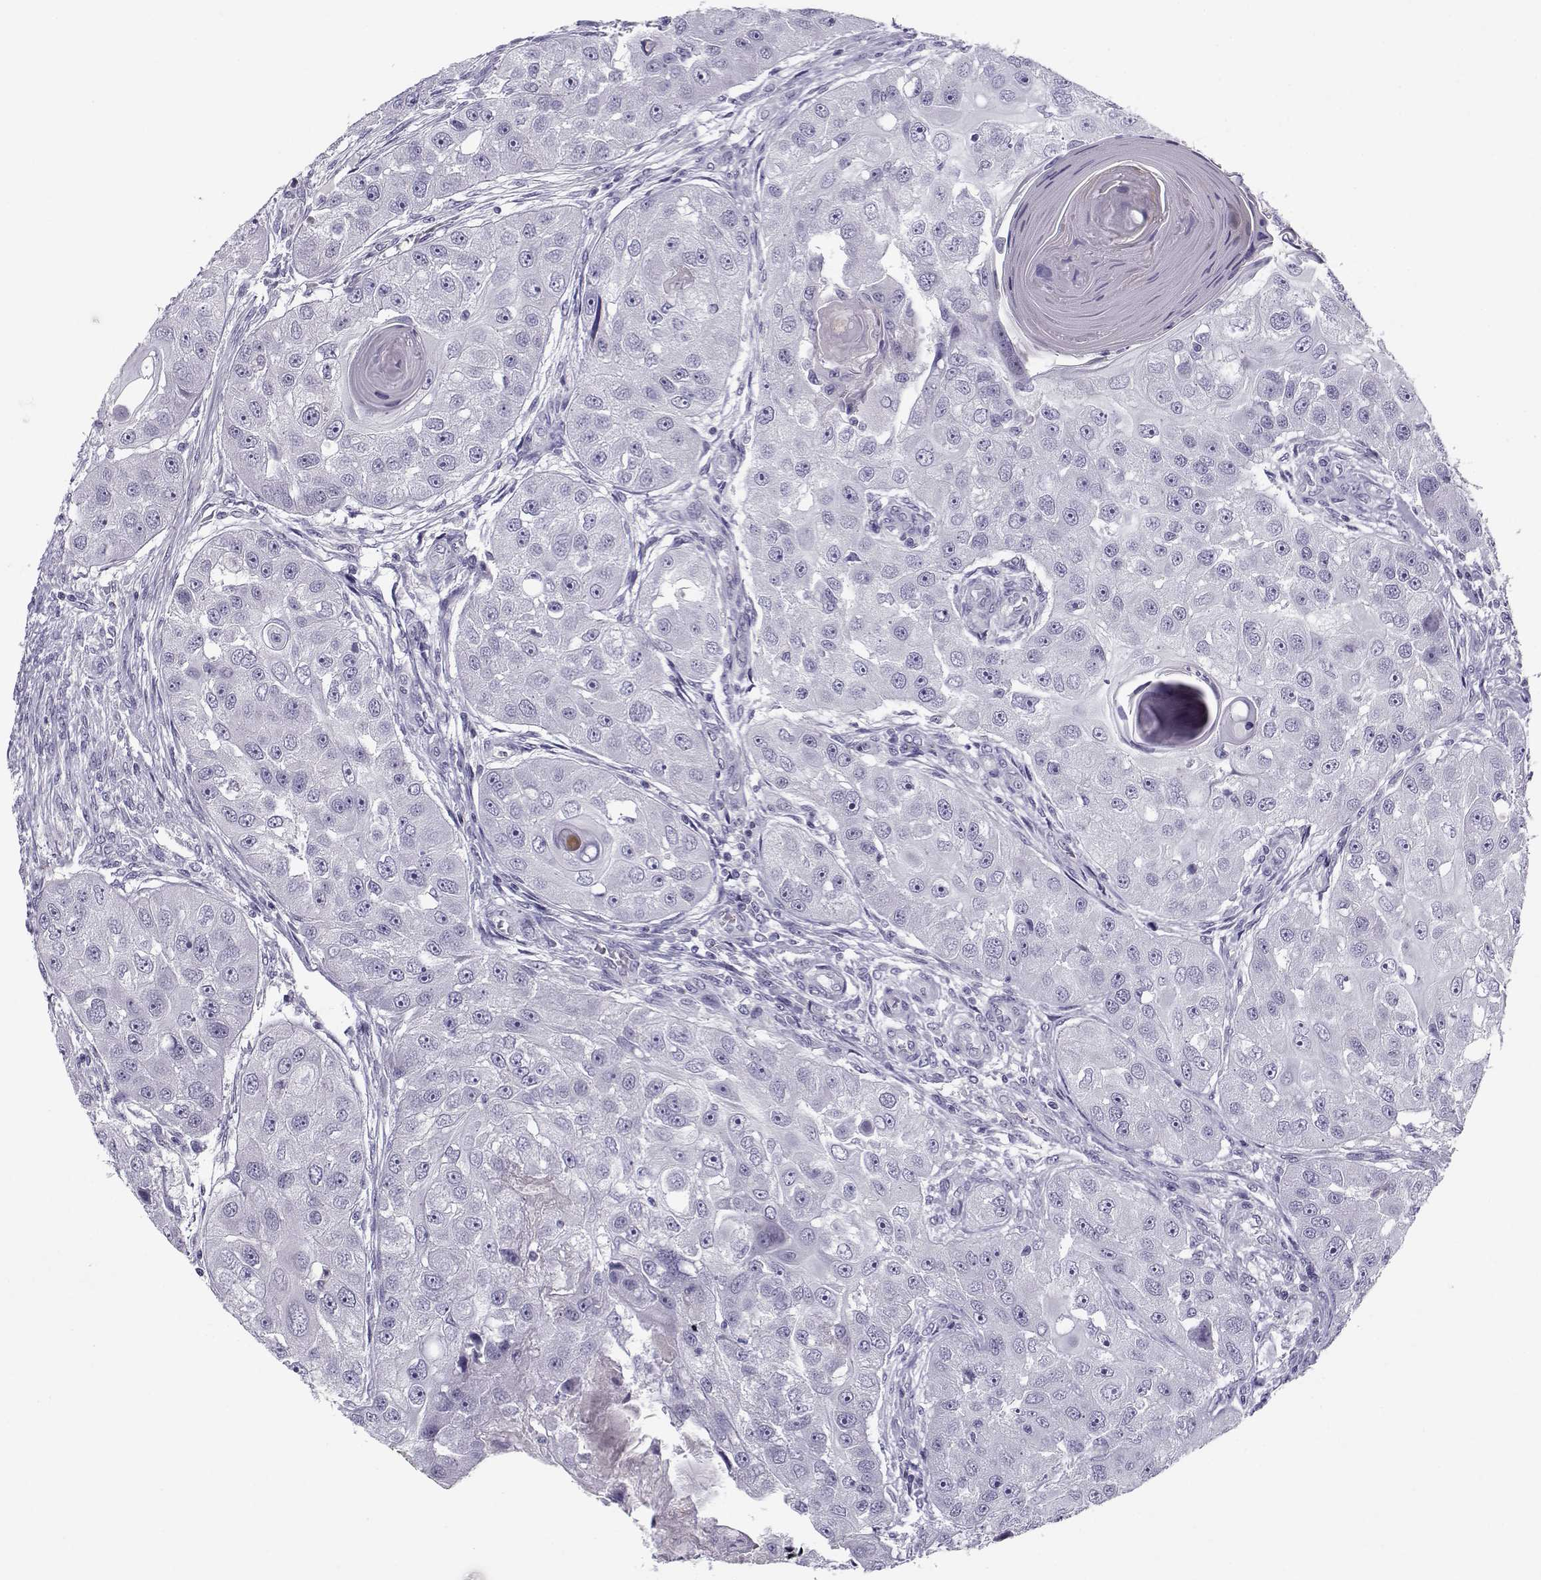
{"staining": {"intensity": "negative", "quantity": "none", "location": "none"}, "tissue": "head and neck cancer", "cell_type": "Tumor cells", "image_type": "cancer", "snomed": [{"axis": "morphology", "description": "Squamous cell carcinoma, NOS"}, {"axis": "topography", "description": "Head-Neck"}], "caption": "This is a histopathology image of immunohistochemistry (IHC) staining of head and neck cancer (squamous cell carcinoma), which shows no positivity in tumor cells.", "gene": "CFAP77", "patient": {"sex": "male", "age": 51}}